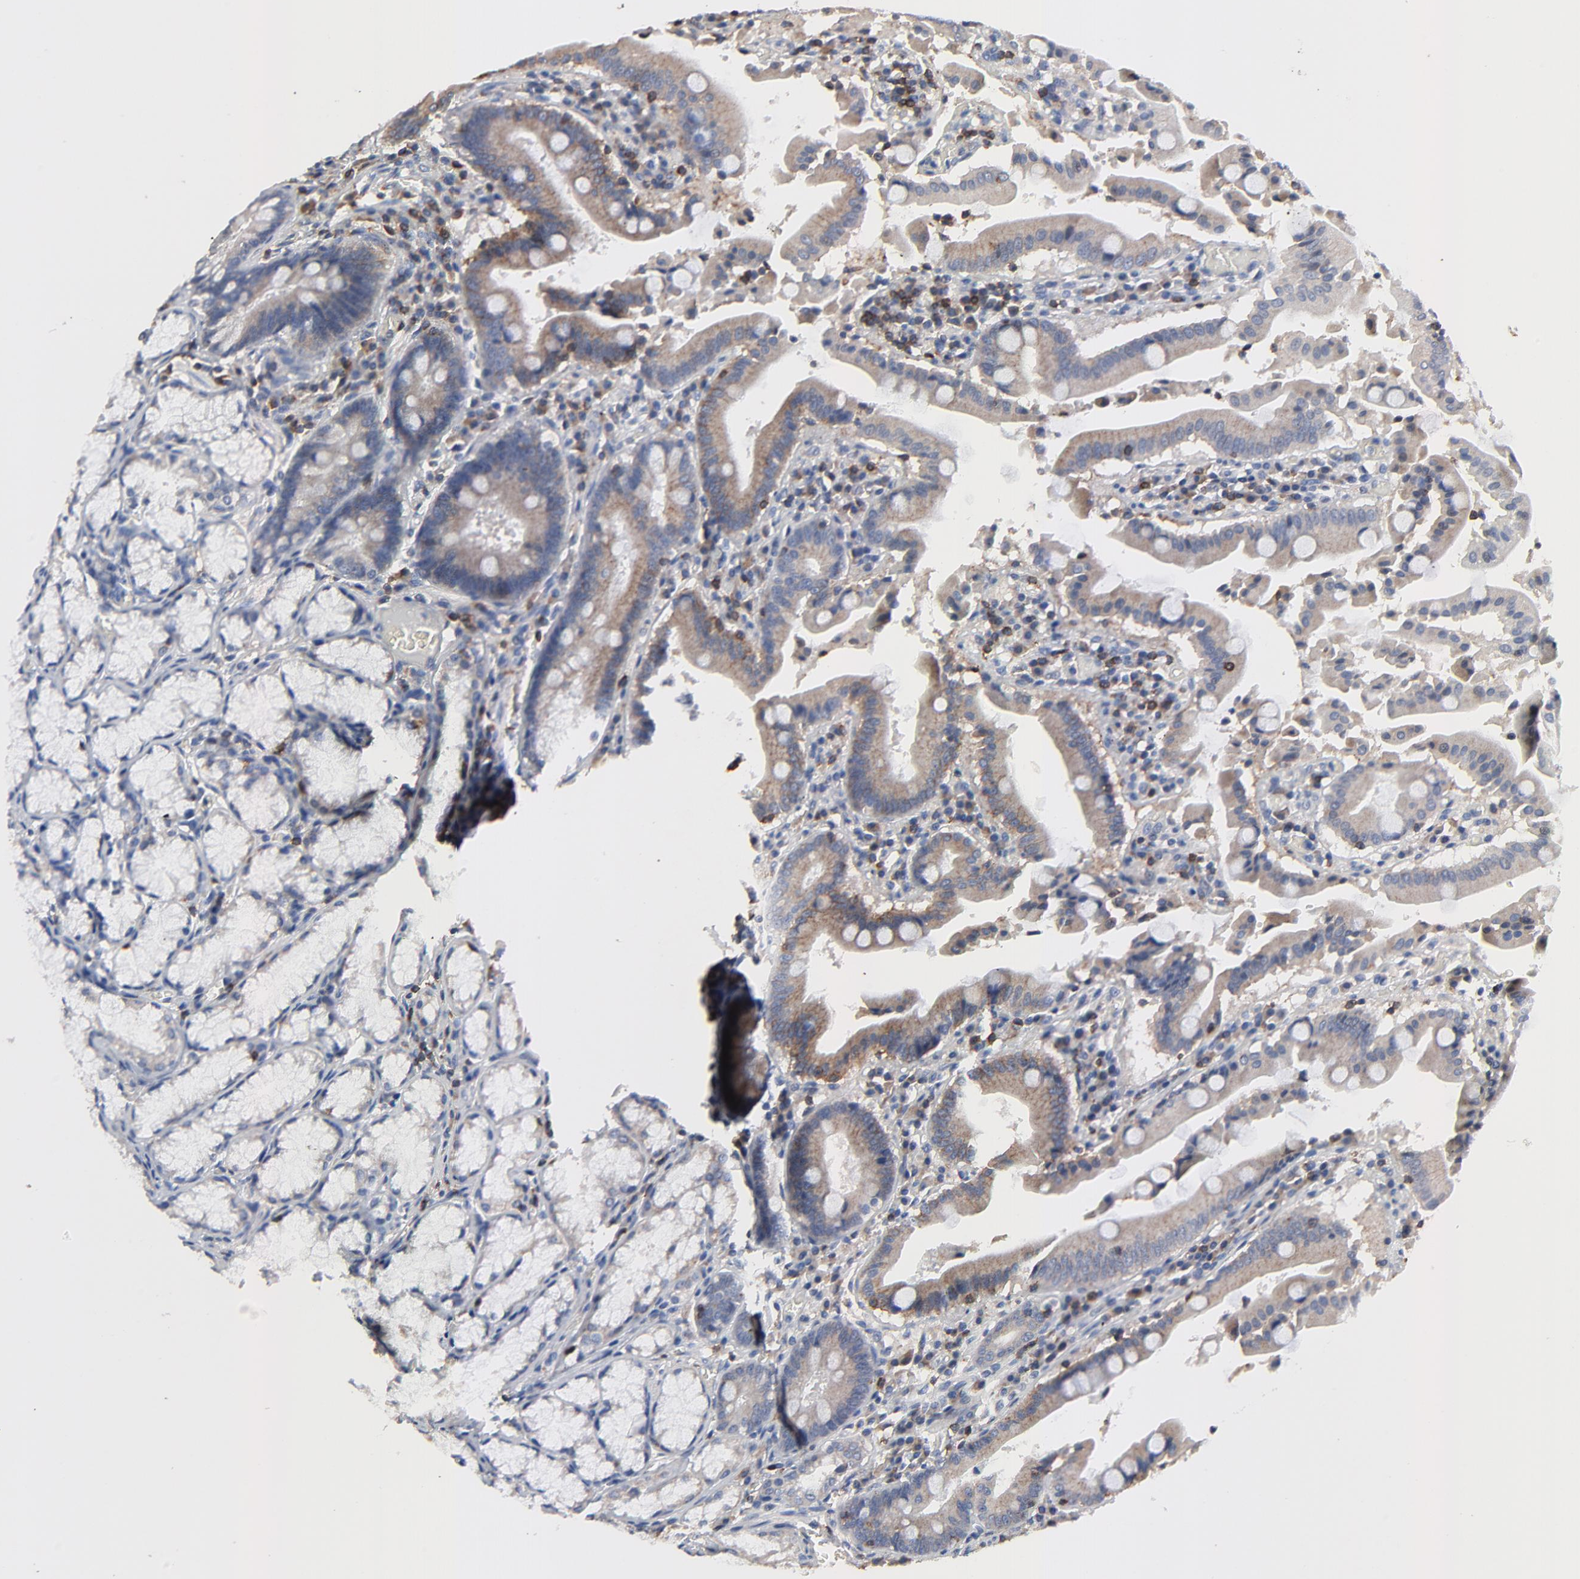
{"staining": {"intensity": "weak", "quantity": "25%-75%", "location": "cytoplasmic/membranous"}, "tissue": "stomach", "cell_type": "Glandular cells", "image_type": "normal", "snomed": [{"axis": "morphology", "description": "Normal tissue, NOS"}, {"axis": "topography", "description": "Stomach, lower"}], "caption": "Benign stomach exhibits weak cytoplasmic/membranous expression in about 25%-75% of glandular cells.", "gene": "SKAP1", "patient": {"sex": "male", "age": 56}}